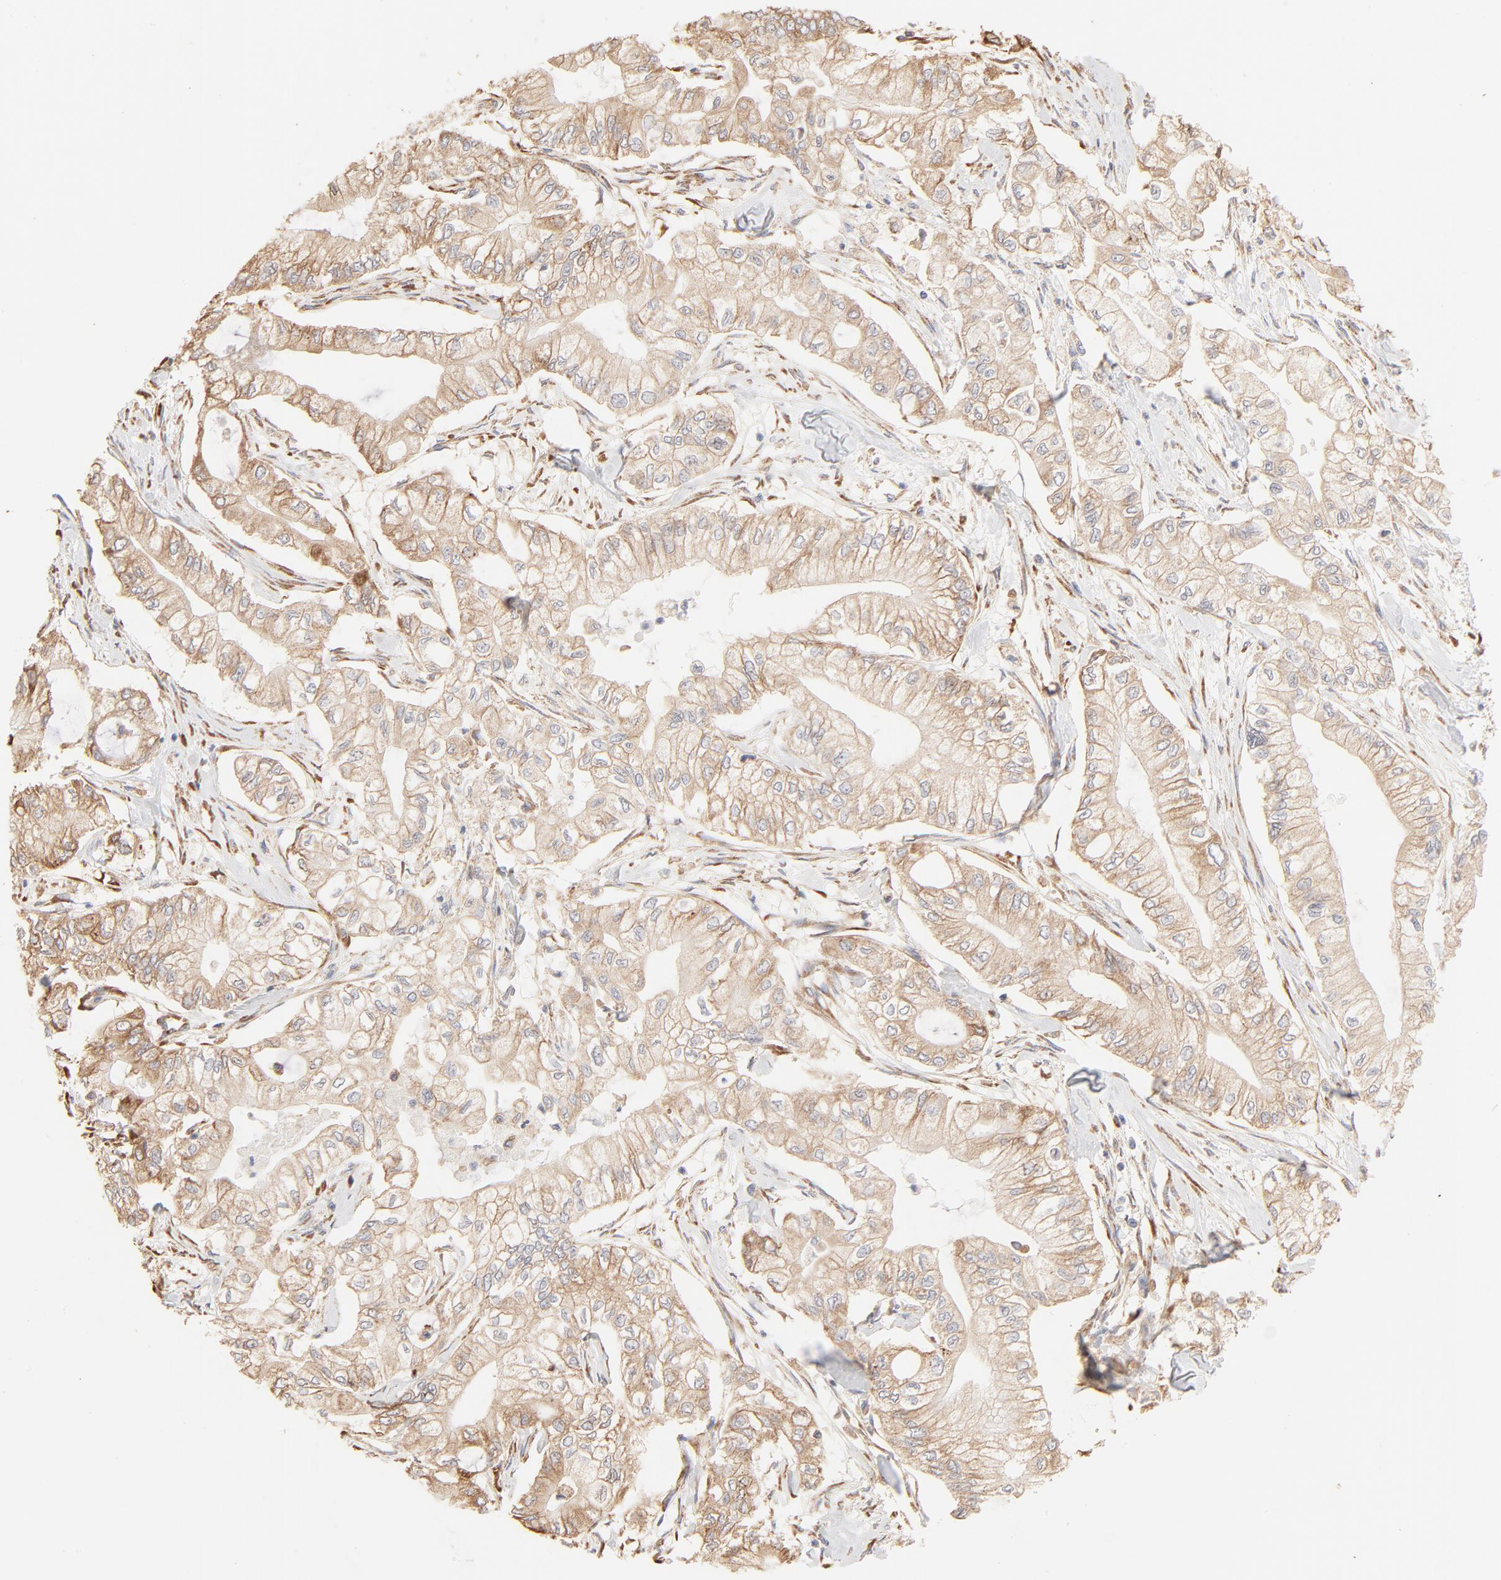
{"staining": {"intensity": "weak", "quantity": ">75%", "location": "cytoplasmic/membranous"}, "tissue": "pancreatic cancer", "cell_type": "Tumor cells", "image_type": "cancer", "snomed": [{"axis": "morphology", "description": "Adenocarcinoma, NOS"}, {"axis": "topography", "description": "Pancreas"}], "caption": "Pancreatic adenocarcinoma tissue reveals weak cytoplasmic/membranous expression in about >75% of tumor cells", "gene": "RPS20", "patient": {"sex": "male", "age": 79}}